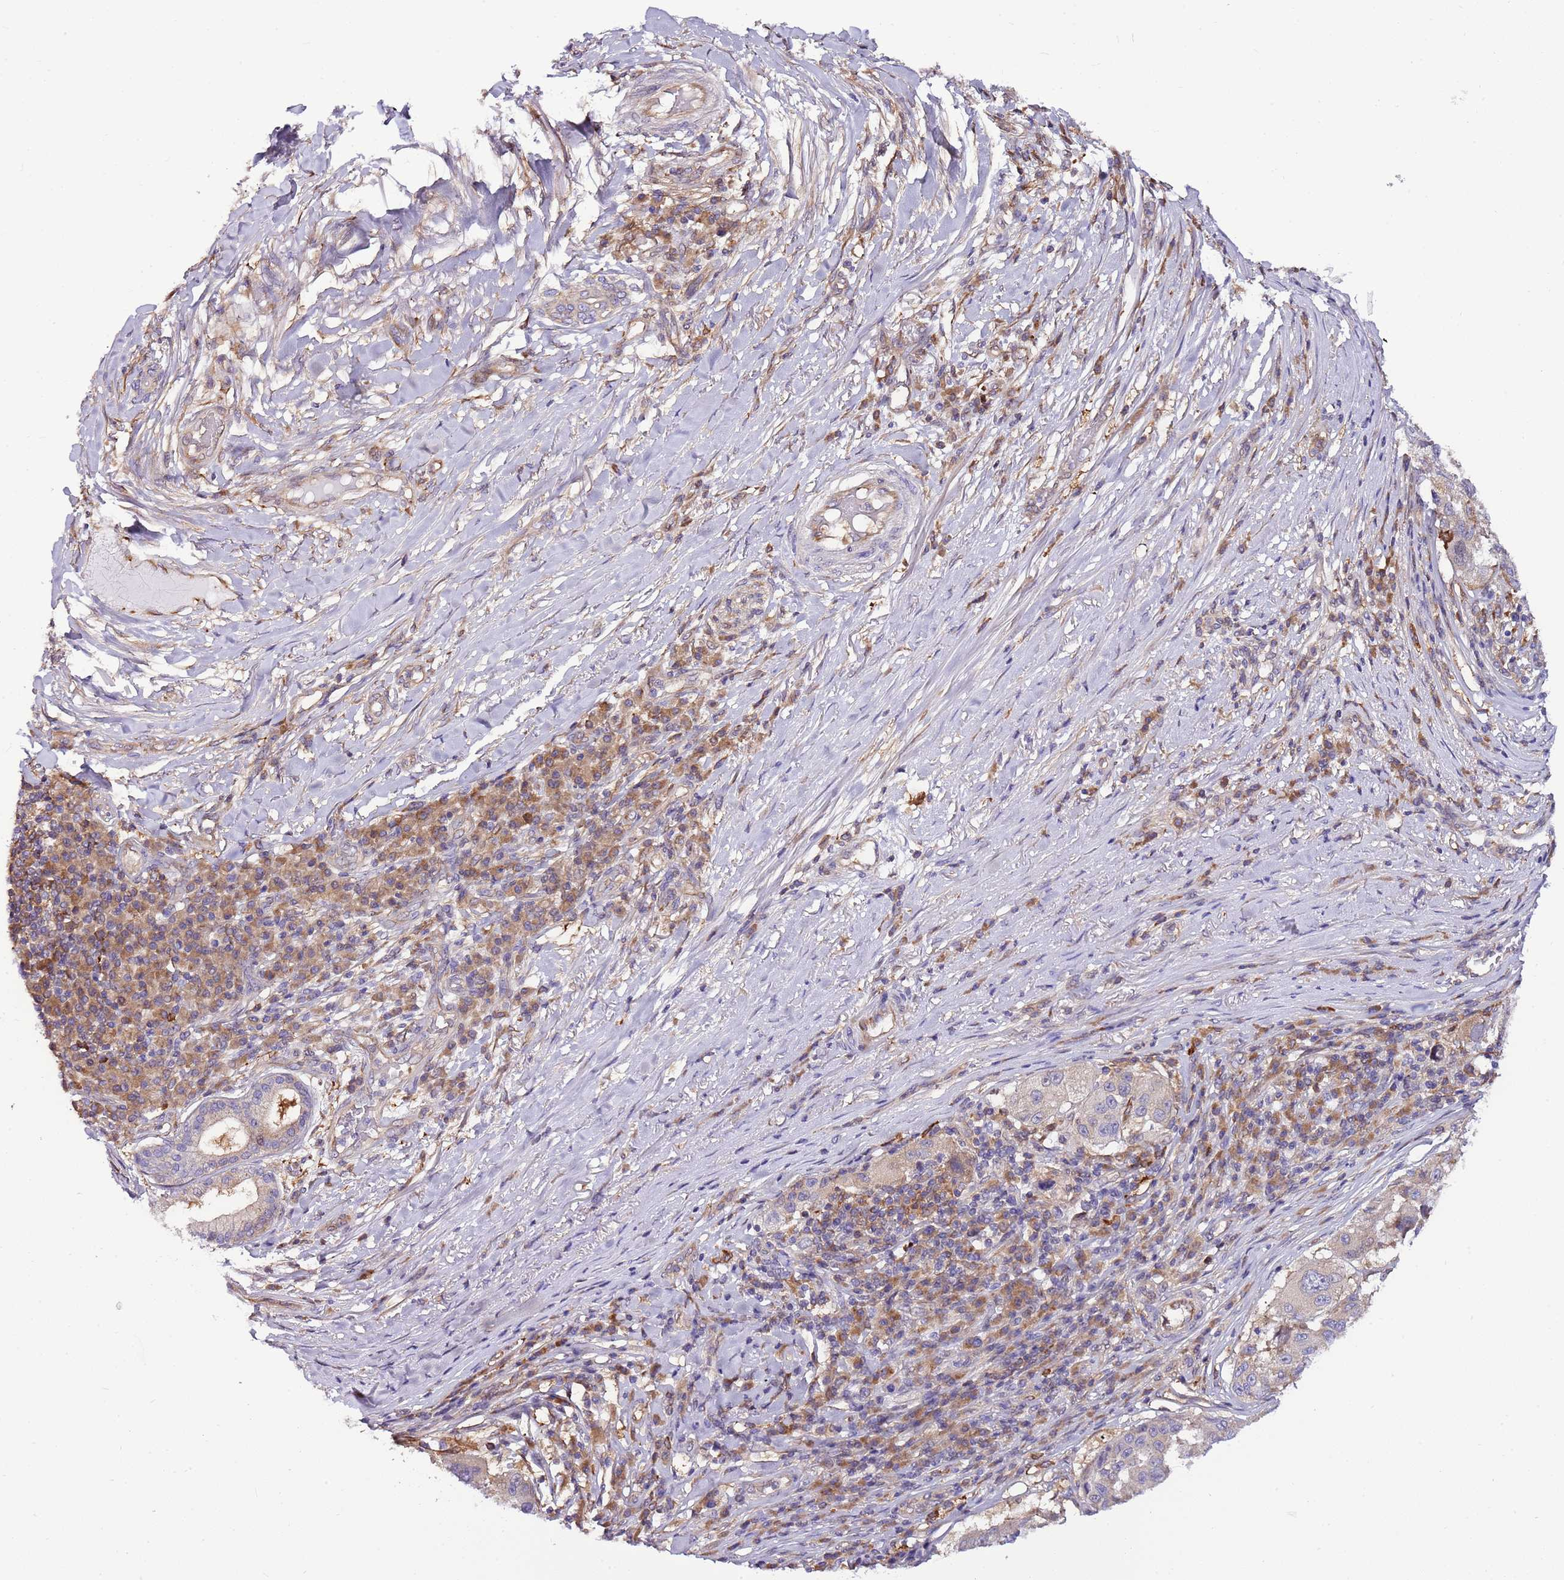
{"staining": {"intensity": "weak", "quantity": "25%-75%", "location": "cytoplasmic/membranous"}, "tissue": "melanoma", "cell_type": "Tumor cells", "image_type": "cancer", "snomed": [{"axis": "morphology", "description": "Malignant melanoma, NOS"}, {"axis": "topography", "description": "Skin"}], "caption": "Melanoma was stained to show a protein in brown. There is low levels of weak cytoplasmic/membranous staining in about 25%-75% of tumor cells.", "gene": "ATXN2L", "patient": {"sex": "female", "age": 66}}